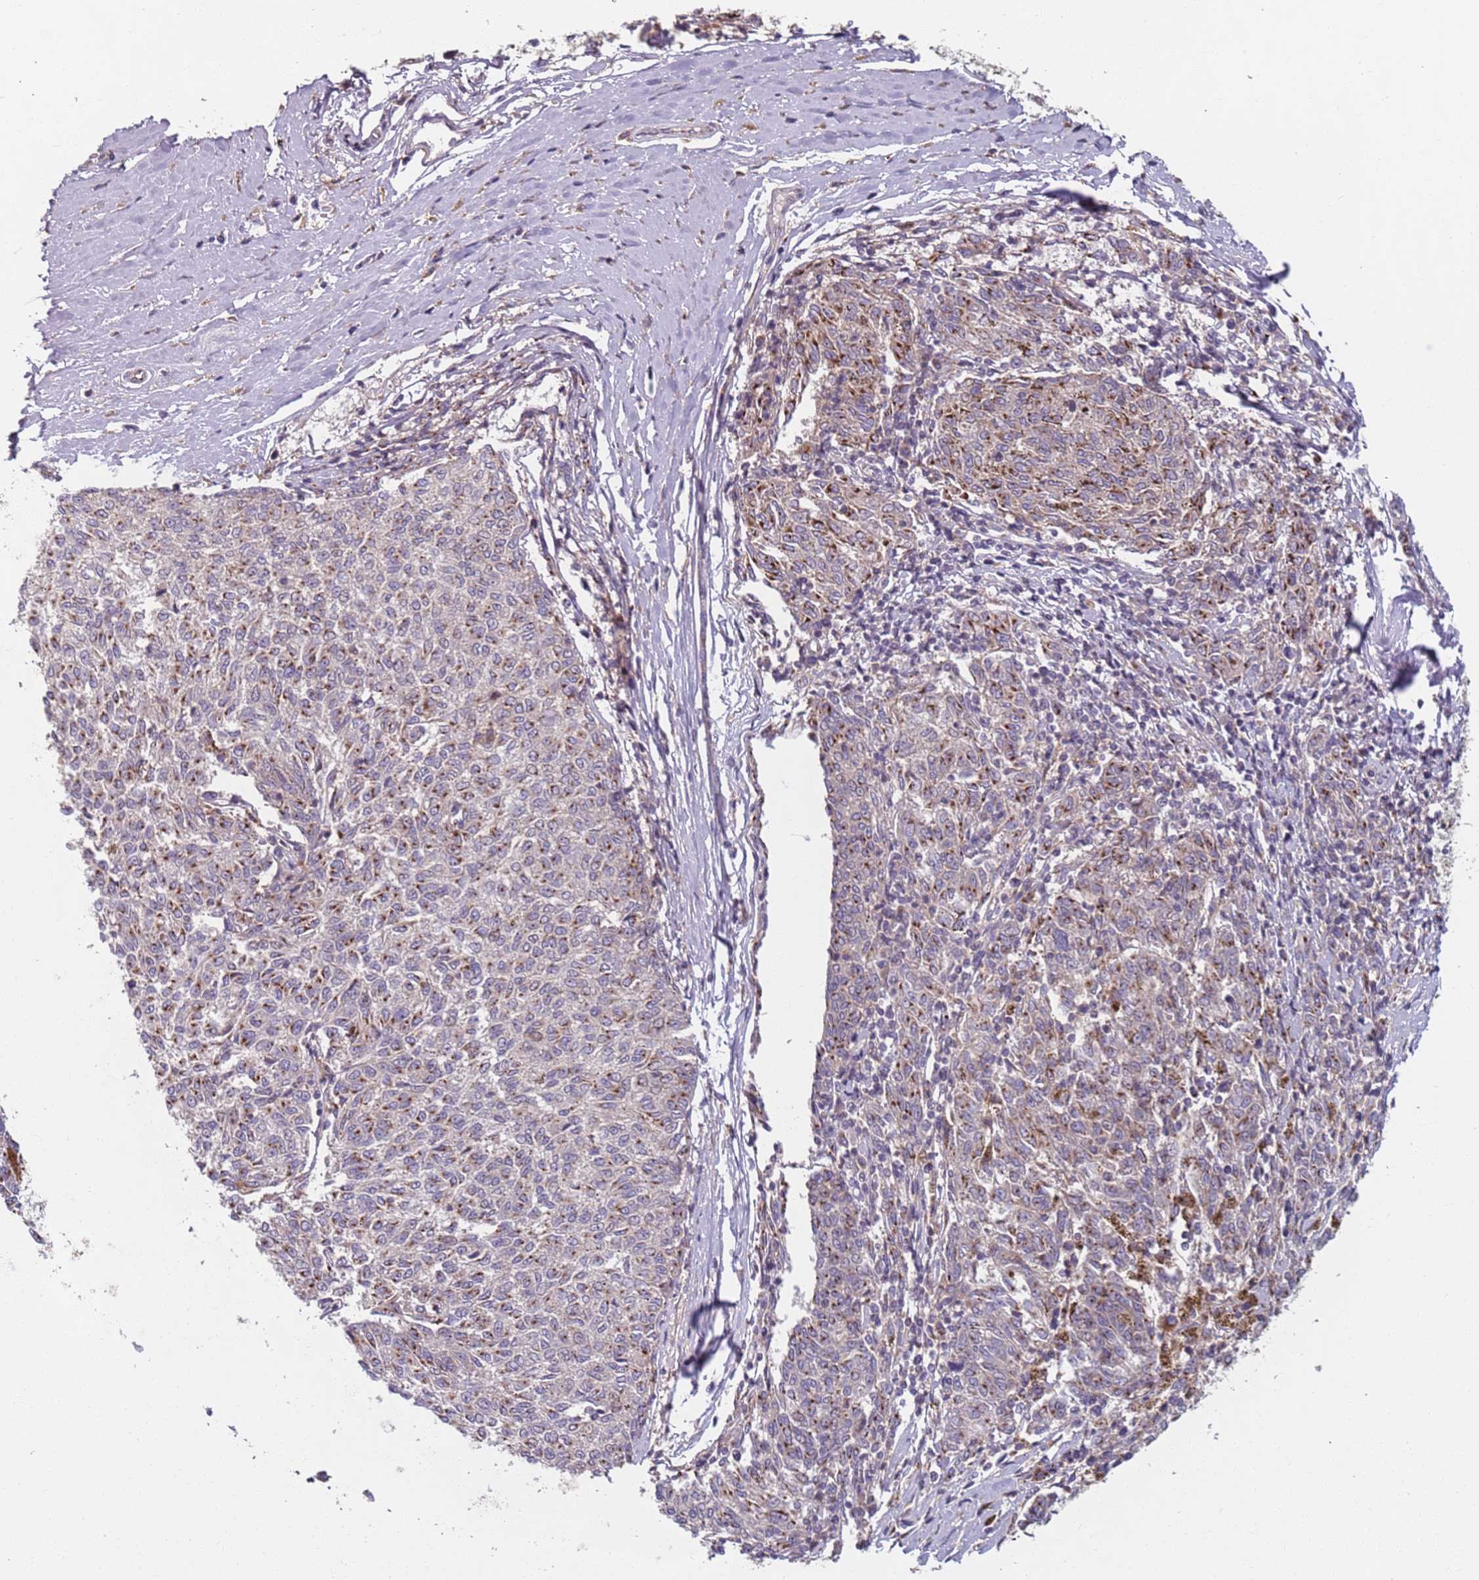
{"staining": {"intensity": "strong", "quantity": "25%-75%", "location": "cytoplasmic/membranous"}, "tissue": "melanoma", "cell_type": "Tumor cells", "image_type": "cancer", "snomed": [{"axis": "morphology", "description": "Malignant melanoma, NOS"}, {"axis": "topography", "description": "Skin"}], "caption": "This image displays malignant melanoma stained with IHC to label a protein in brown. The cytoplasmic/membranous of tumor cells show strong positivity for the protein. Nuclei are counter-stained blue.", "gene": "AKTIP", "patient": {"sex": "female", "age": 72}}